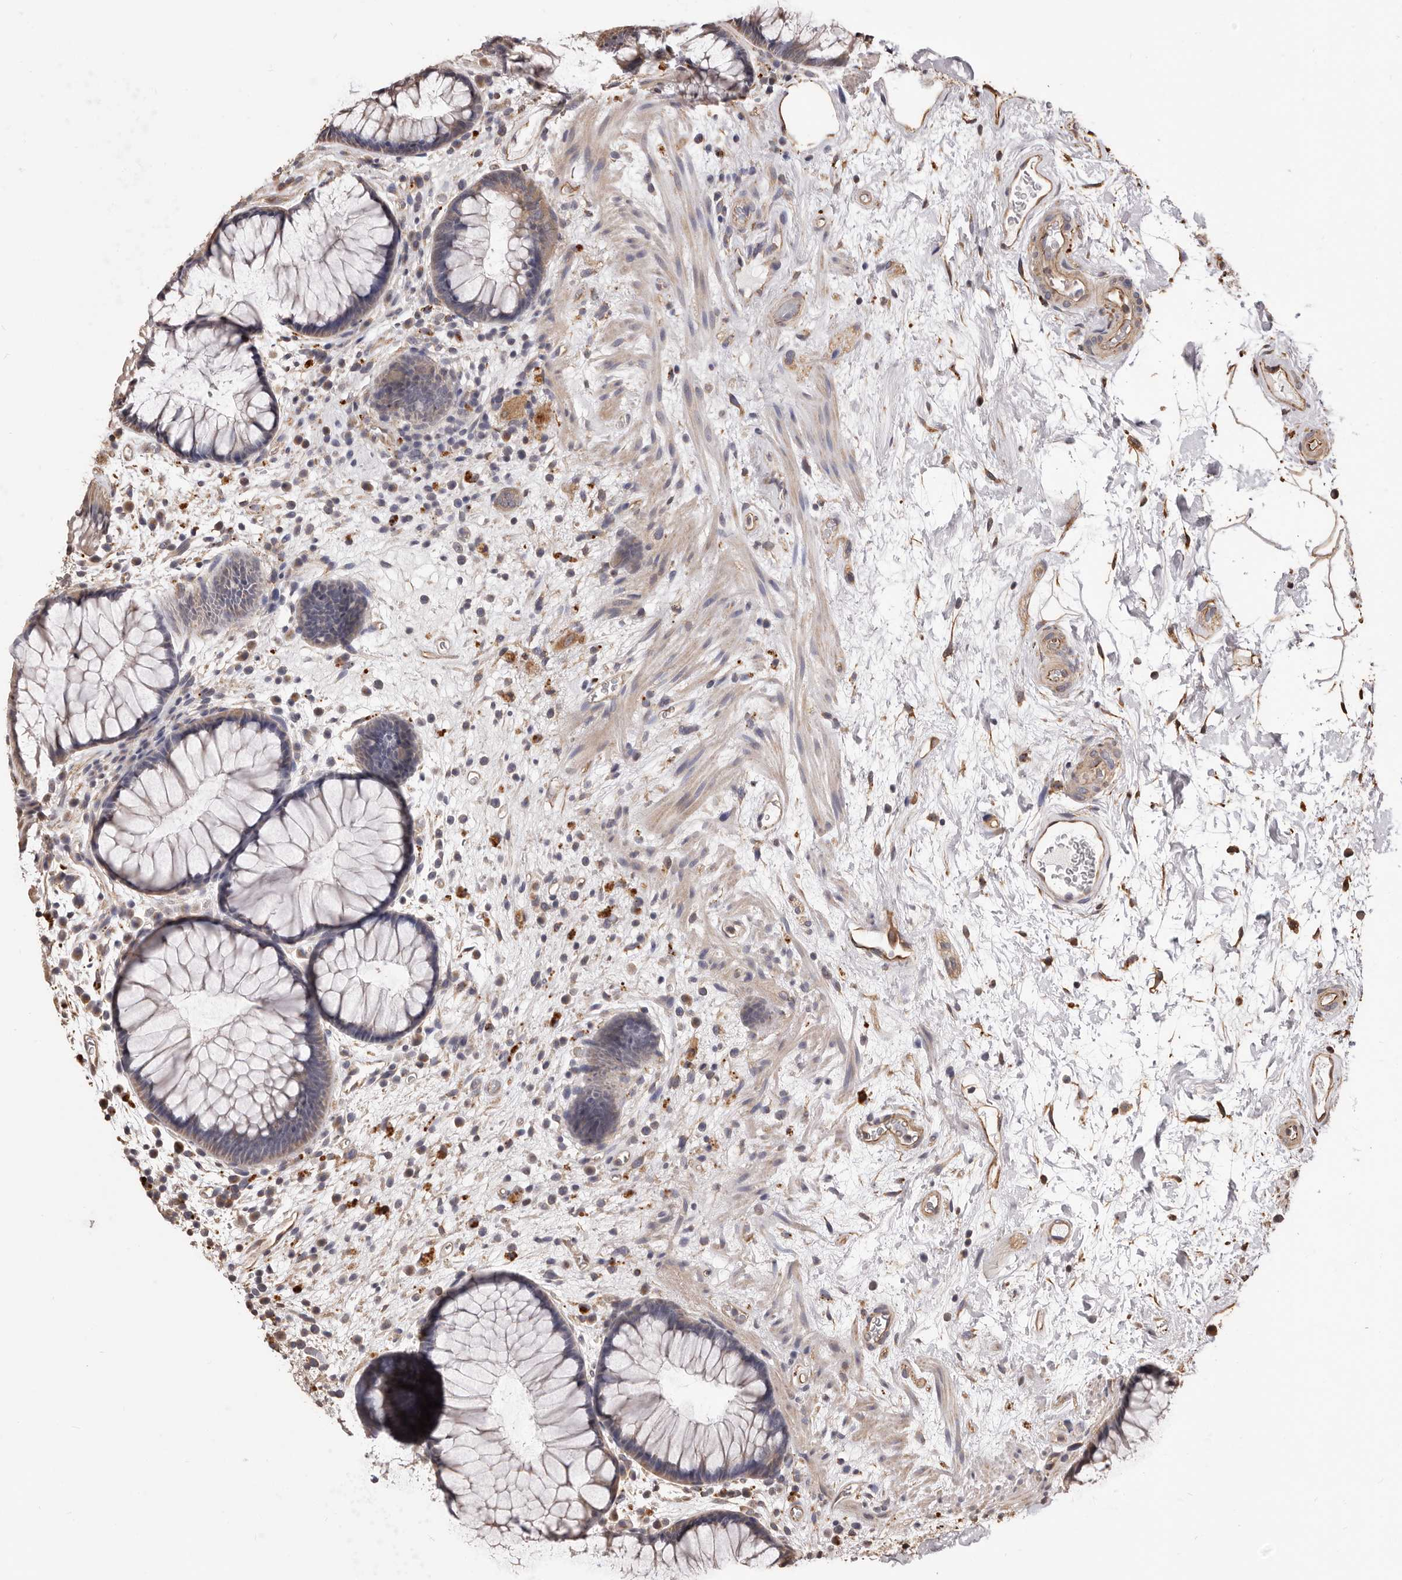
{"staining": {"intensity": "weak", "quantity": "<25%", "location": "cytoplasmic/membranous"}, "tissue": "rectum", "cell_type": "Glandular cells", "image_type": "normal", "snomed": [{"axis": "morphology", "description": "Normal tissue, NOS"}, {"axis": "topography", "description": "Rectum"}], "caption": "Immunohistochemistry (IHC) of normal rectum demonstrates no staining in glandular cells.", "gene": "ALPK1", "patient": {"sex": "male", "age": 51}}